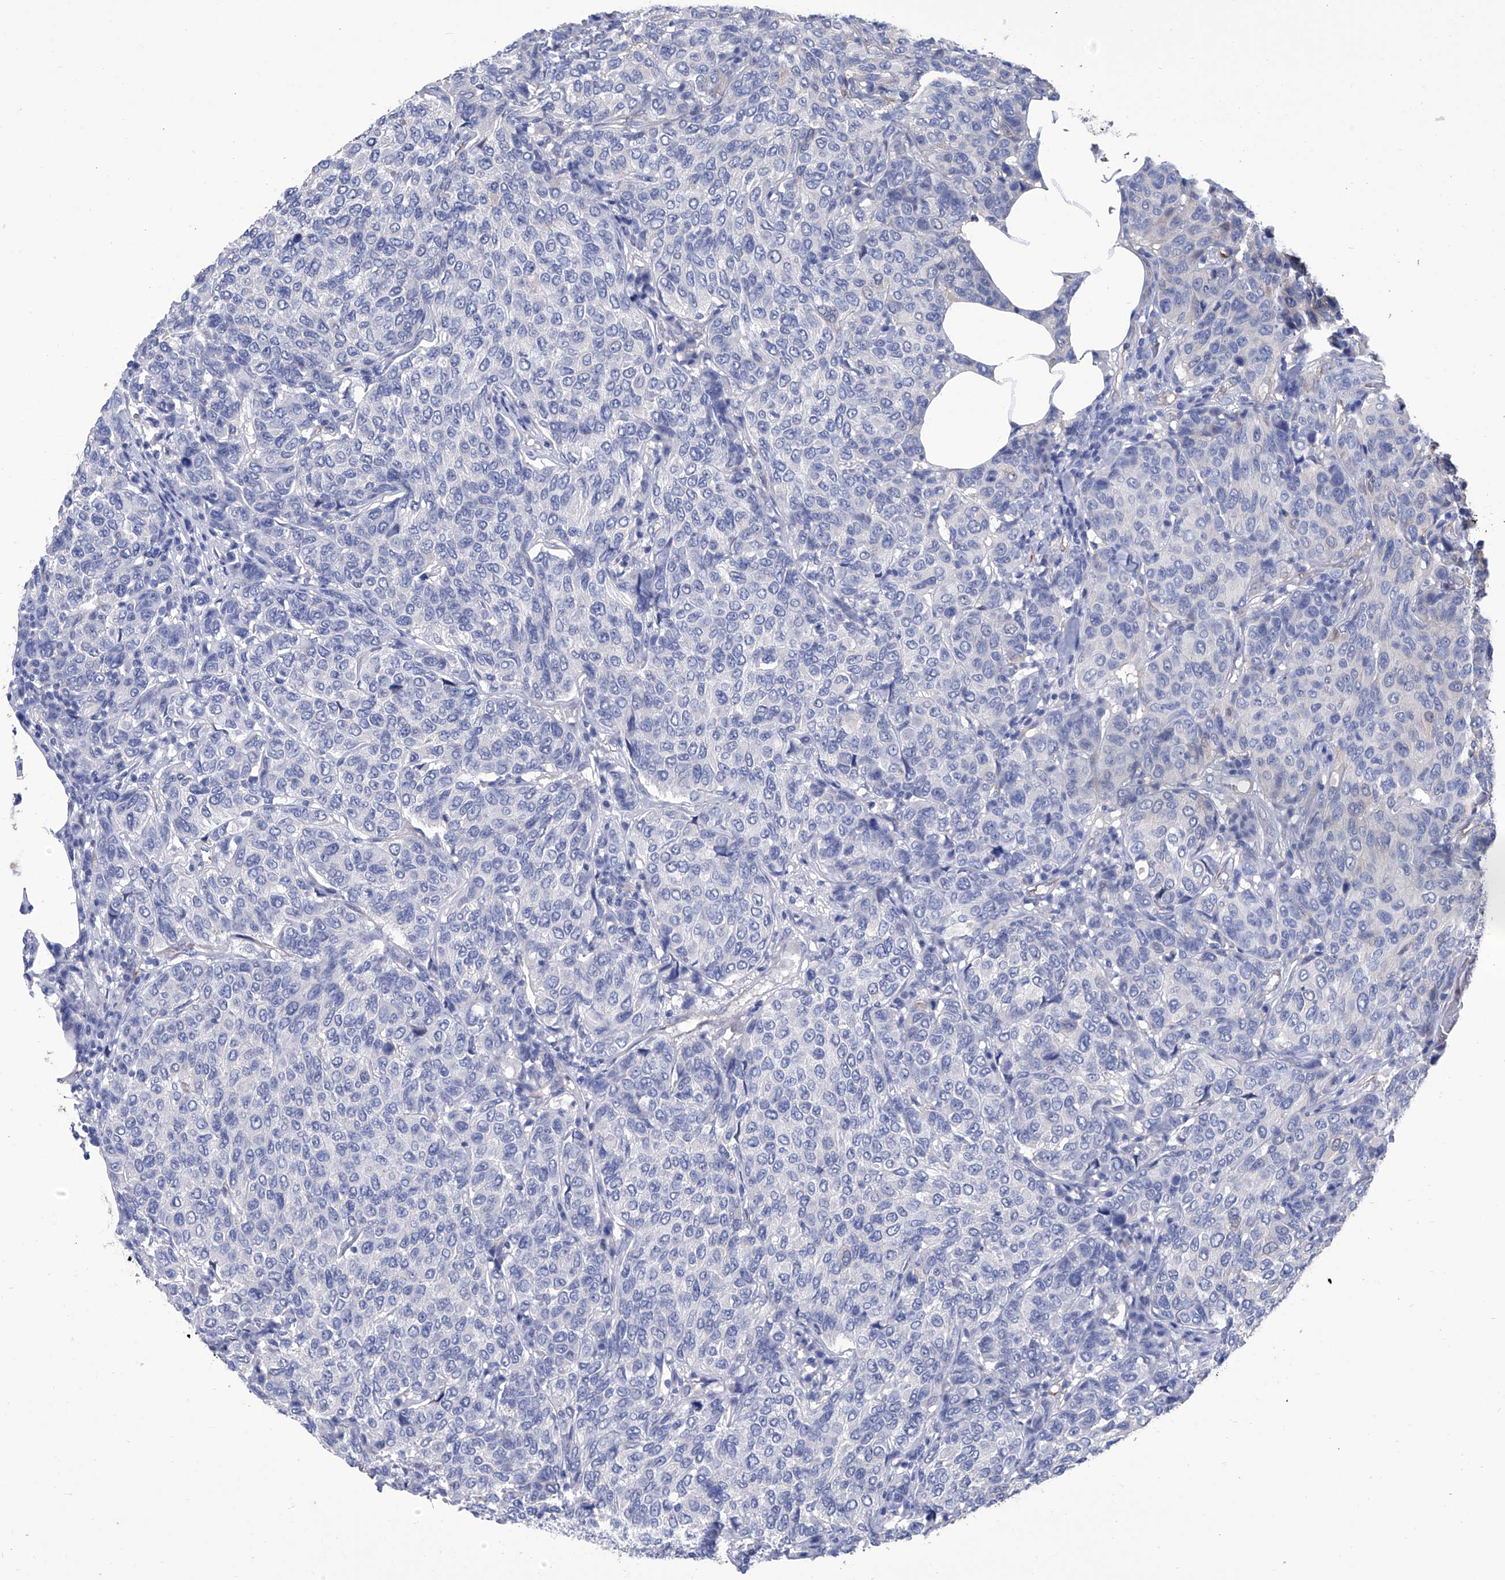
{"staining": {"intensity": "negative", "quantity": "none", "location": "none"}, "tissue": "breast cancer", "cell_type": "Tumor cells", "image_type": "cancer", "snomed": [{"axis": "morphology", "description": "Duct carcinoma"}, {"axis": "topography", "description": "Breast"}], "caption": "Tumor cells are negative for protein expression in human breast cancer.", "gene": "SMS", "patient": {"sex": "female", "age": 55}}